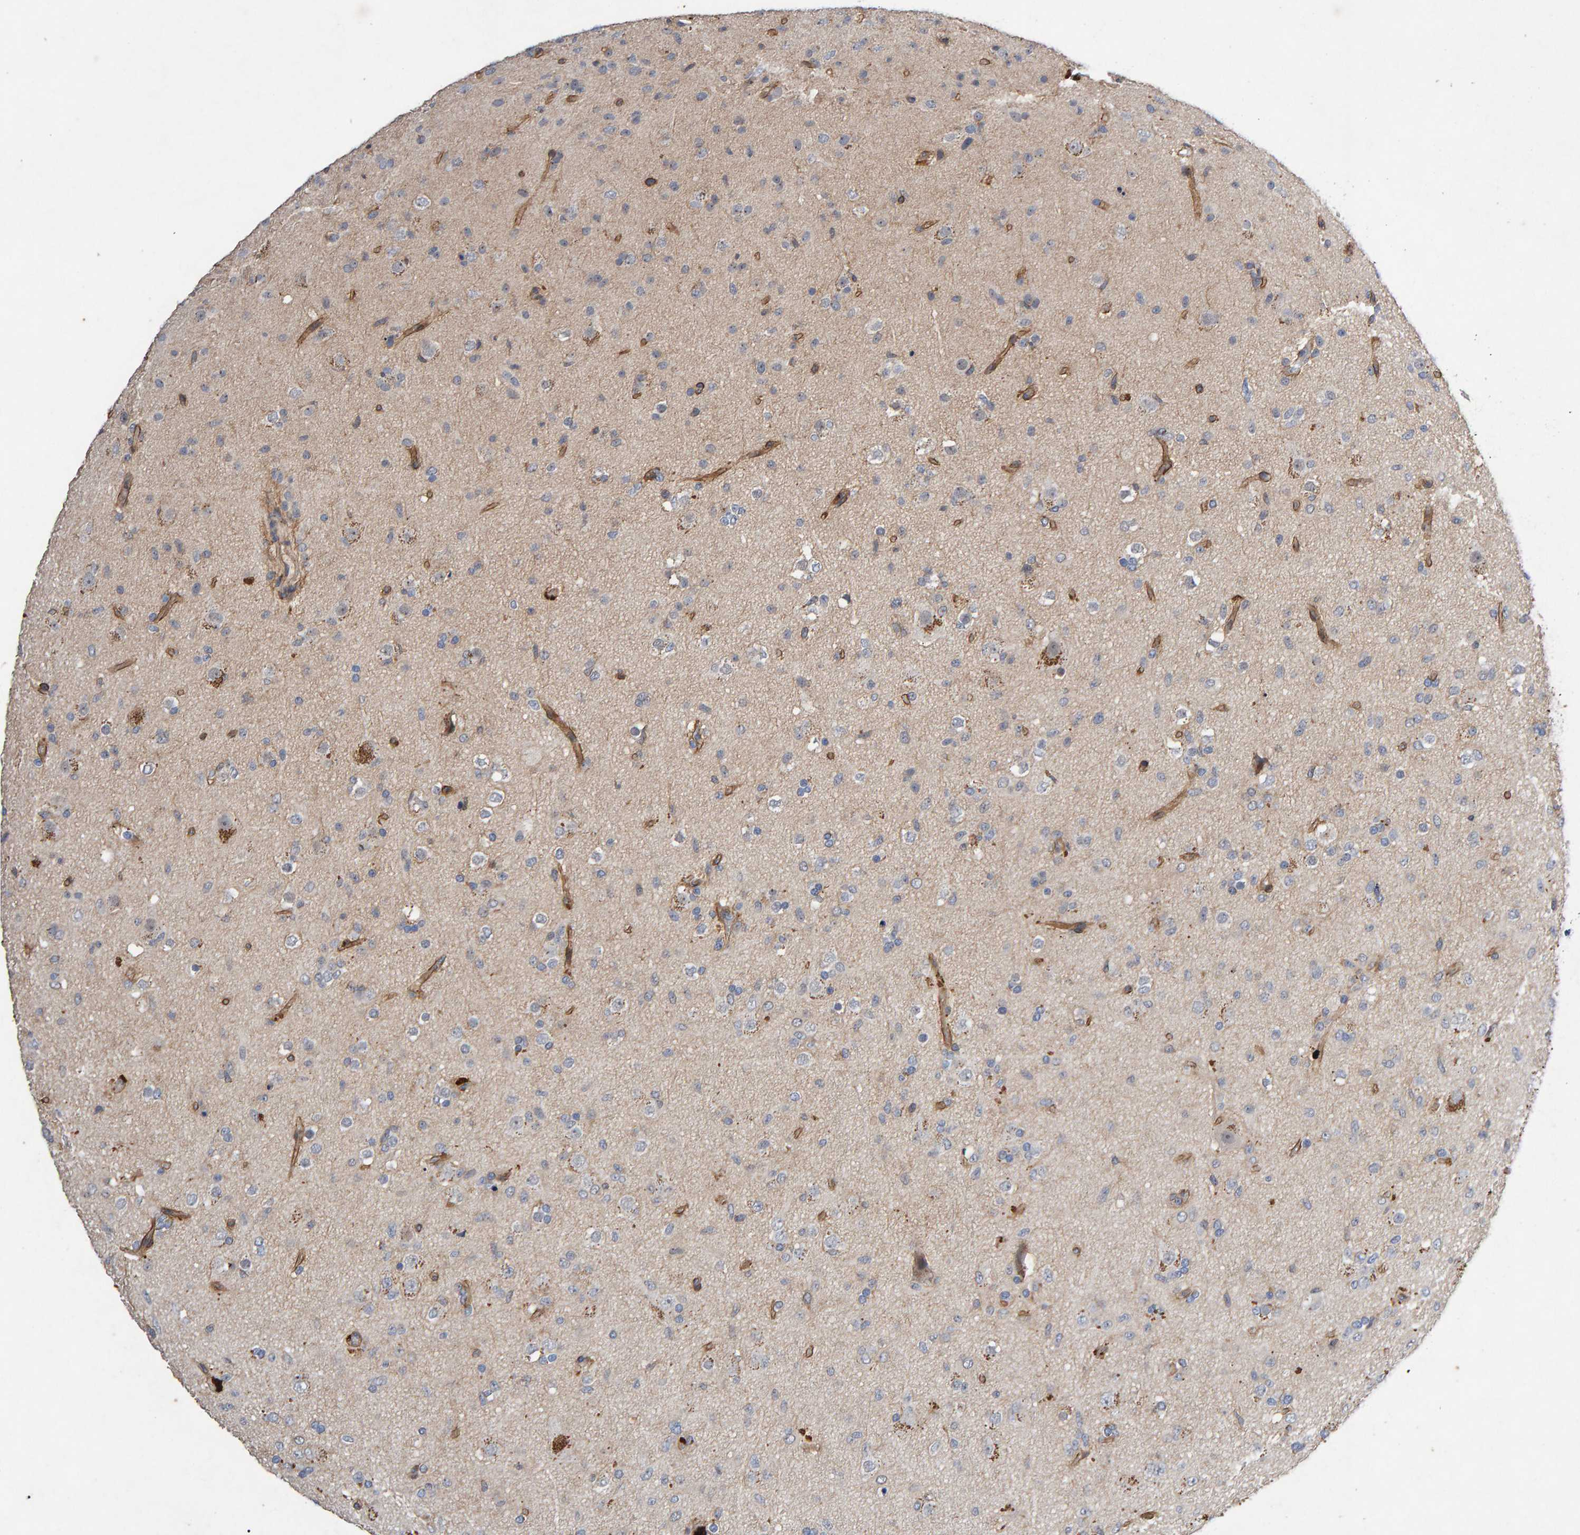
{"staining": {"intensity": "negative", "quantity": "none", "location": "none"}, "tissue": "glioma", "cell_type": "Tumor cells", "image_type": "cancer", "snomed": [{"axis": "morphology", "description": "Glioma, malignant, Low grade"}, {"axis": "topography", "description": "Brain"}], "caption": "Image shows no protein staining in tumor cells of malignant low-grade glioma tissue.", "gene": "EFR3A", "patient": {"sex": "male", "age": 65}}